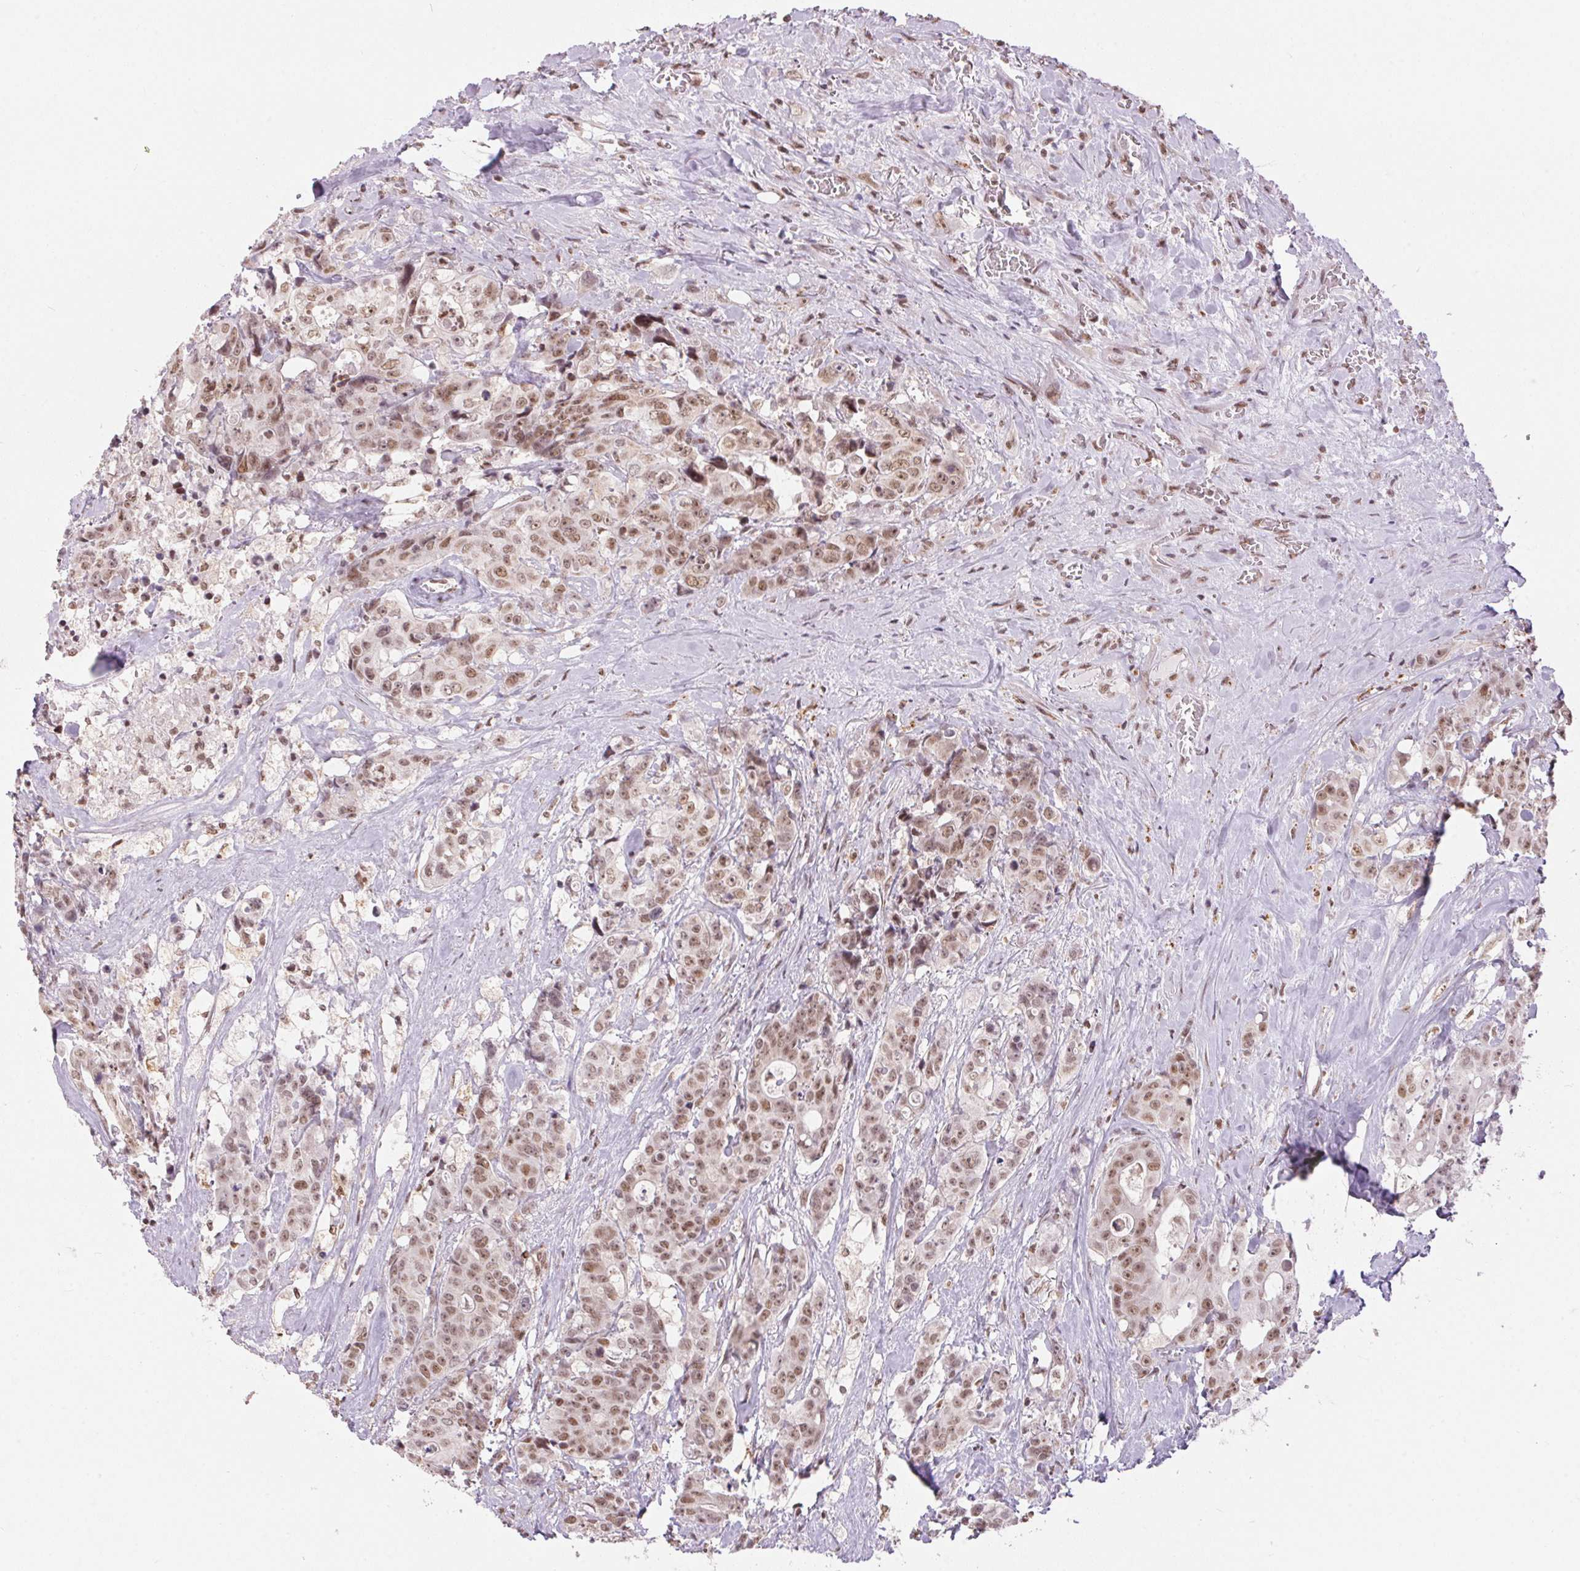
{"staining": {"intensity": "moderate", "quantity": ">75%", "location": "nuclear"}, "tissue": "colorectal cancer", "cell_type": "Tumor cells", "image_type": "cancer", "snomed": [{"axis": "morphology", "description": "Adenocarcinoma, NOS"}, {"axis": "topography", "description": "Rectum"}], "caption": "Tumor cells demonstrate moderate nuclear staining in about >75% of cells in colorectal cancer (adenocarcinoma).", "gene": "NFE2L1", "patient": {"sex": "female", "age": 62}}